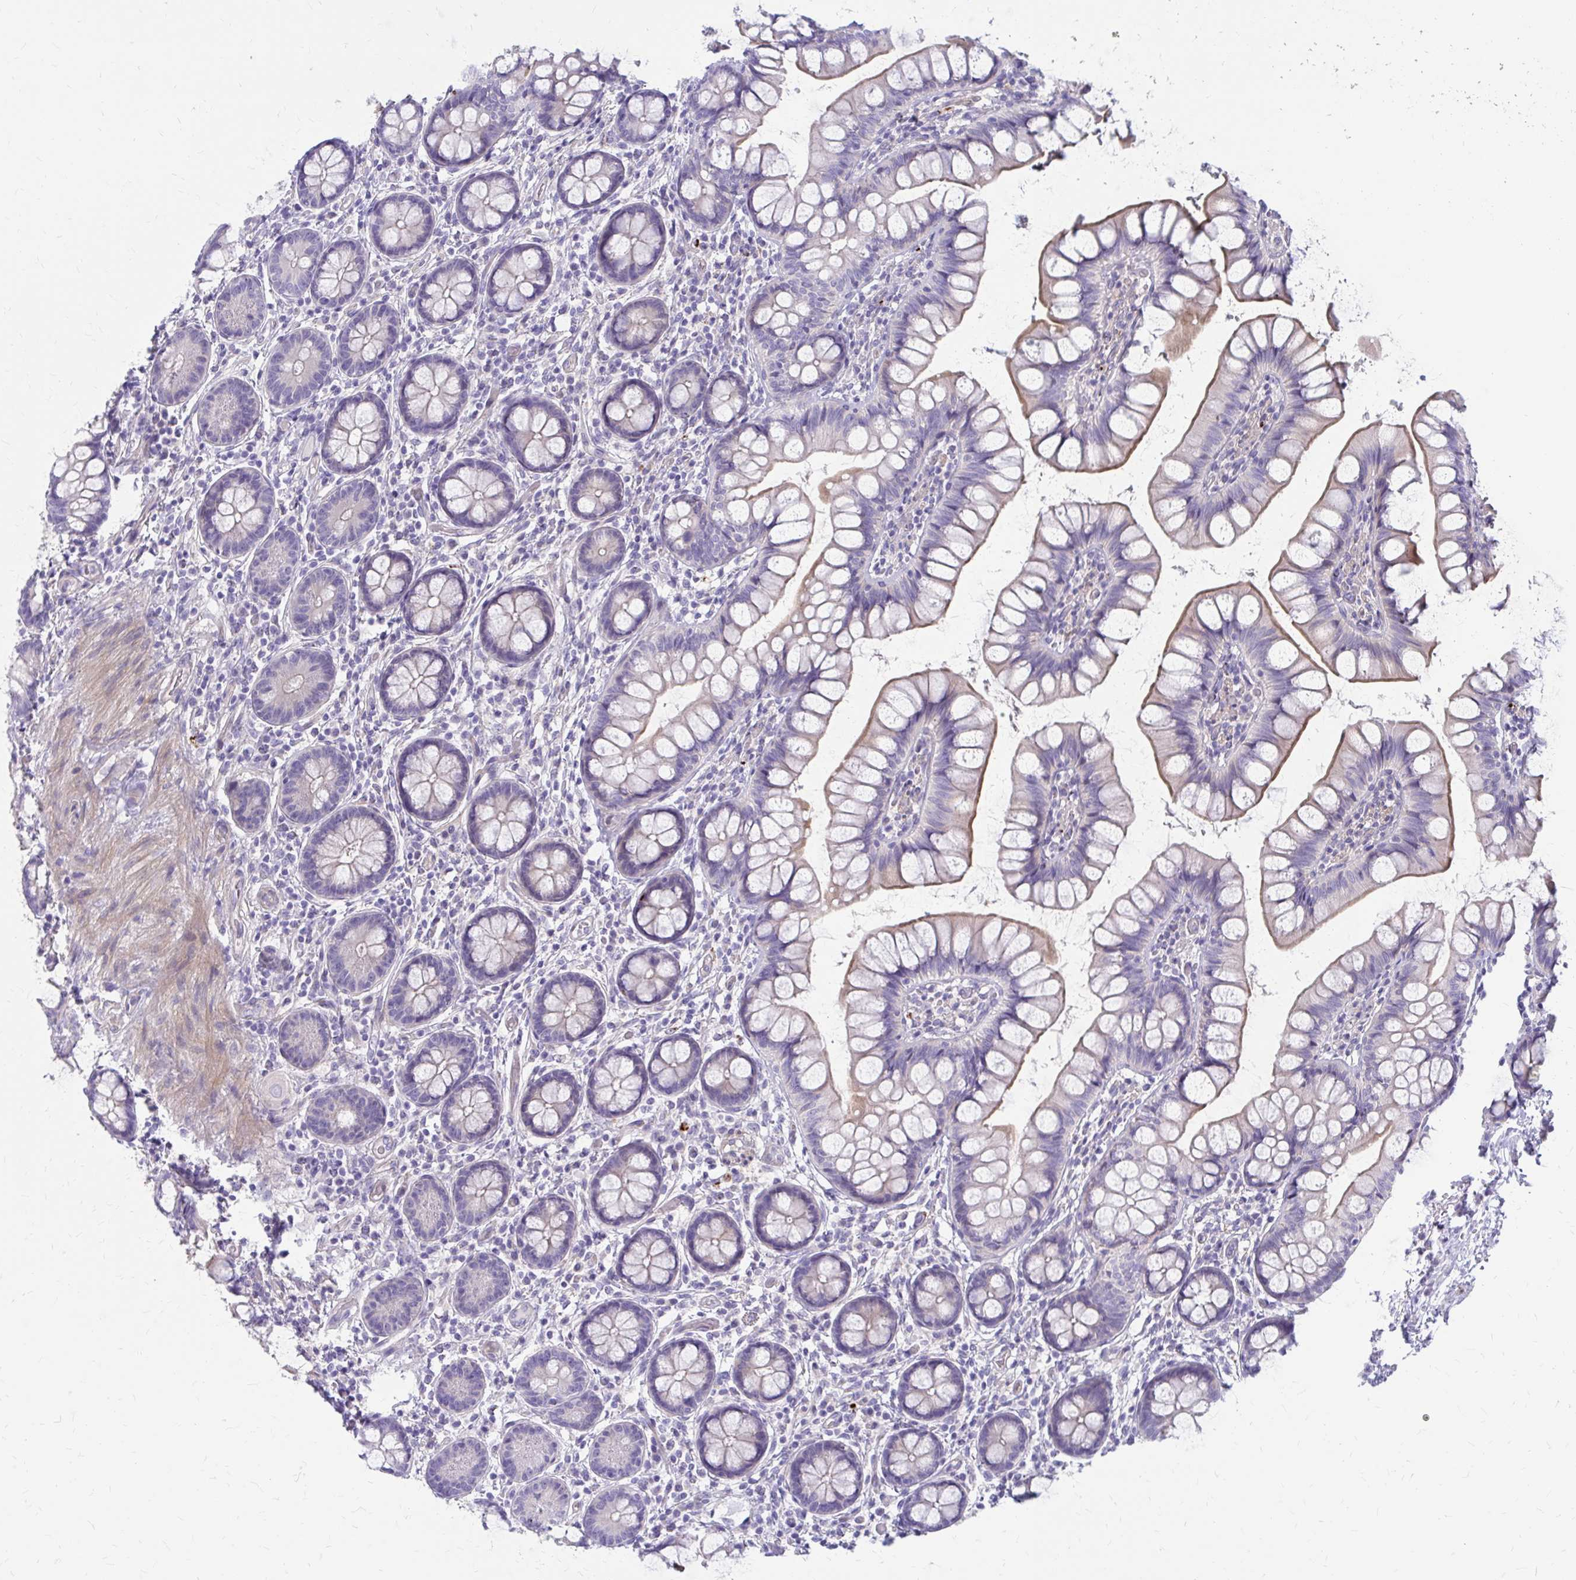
{"staining": {"intensity": "moderate", "quantity": "<25%", "location": "cytoplasmic/membranous"}, "tissue": "small intestine", "cell_type": "Glandular cells", "image_type": "normal", "snomed": [{"axis": "morphology", "description": "Normal tissue, NOS"}, {"axis": "topography", "description": "Small intestine"}], "caption": "Protein analysis of benign small intestine shows moderate cytoplasmic/membranous positivity in approximately <25% of glandular cells. (Brightfield microscopy of DAB IHC at high magnification).", "gene": "GLYATL2", "patient": {"sex": "male", "age": 70}}